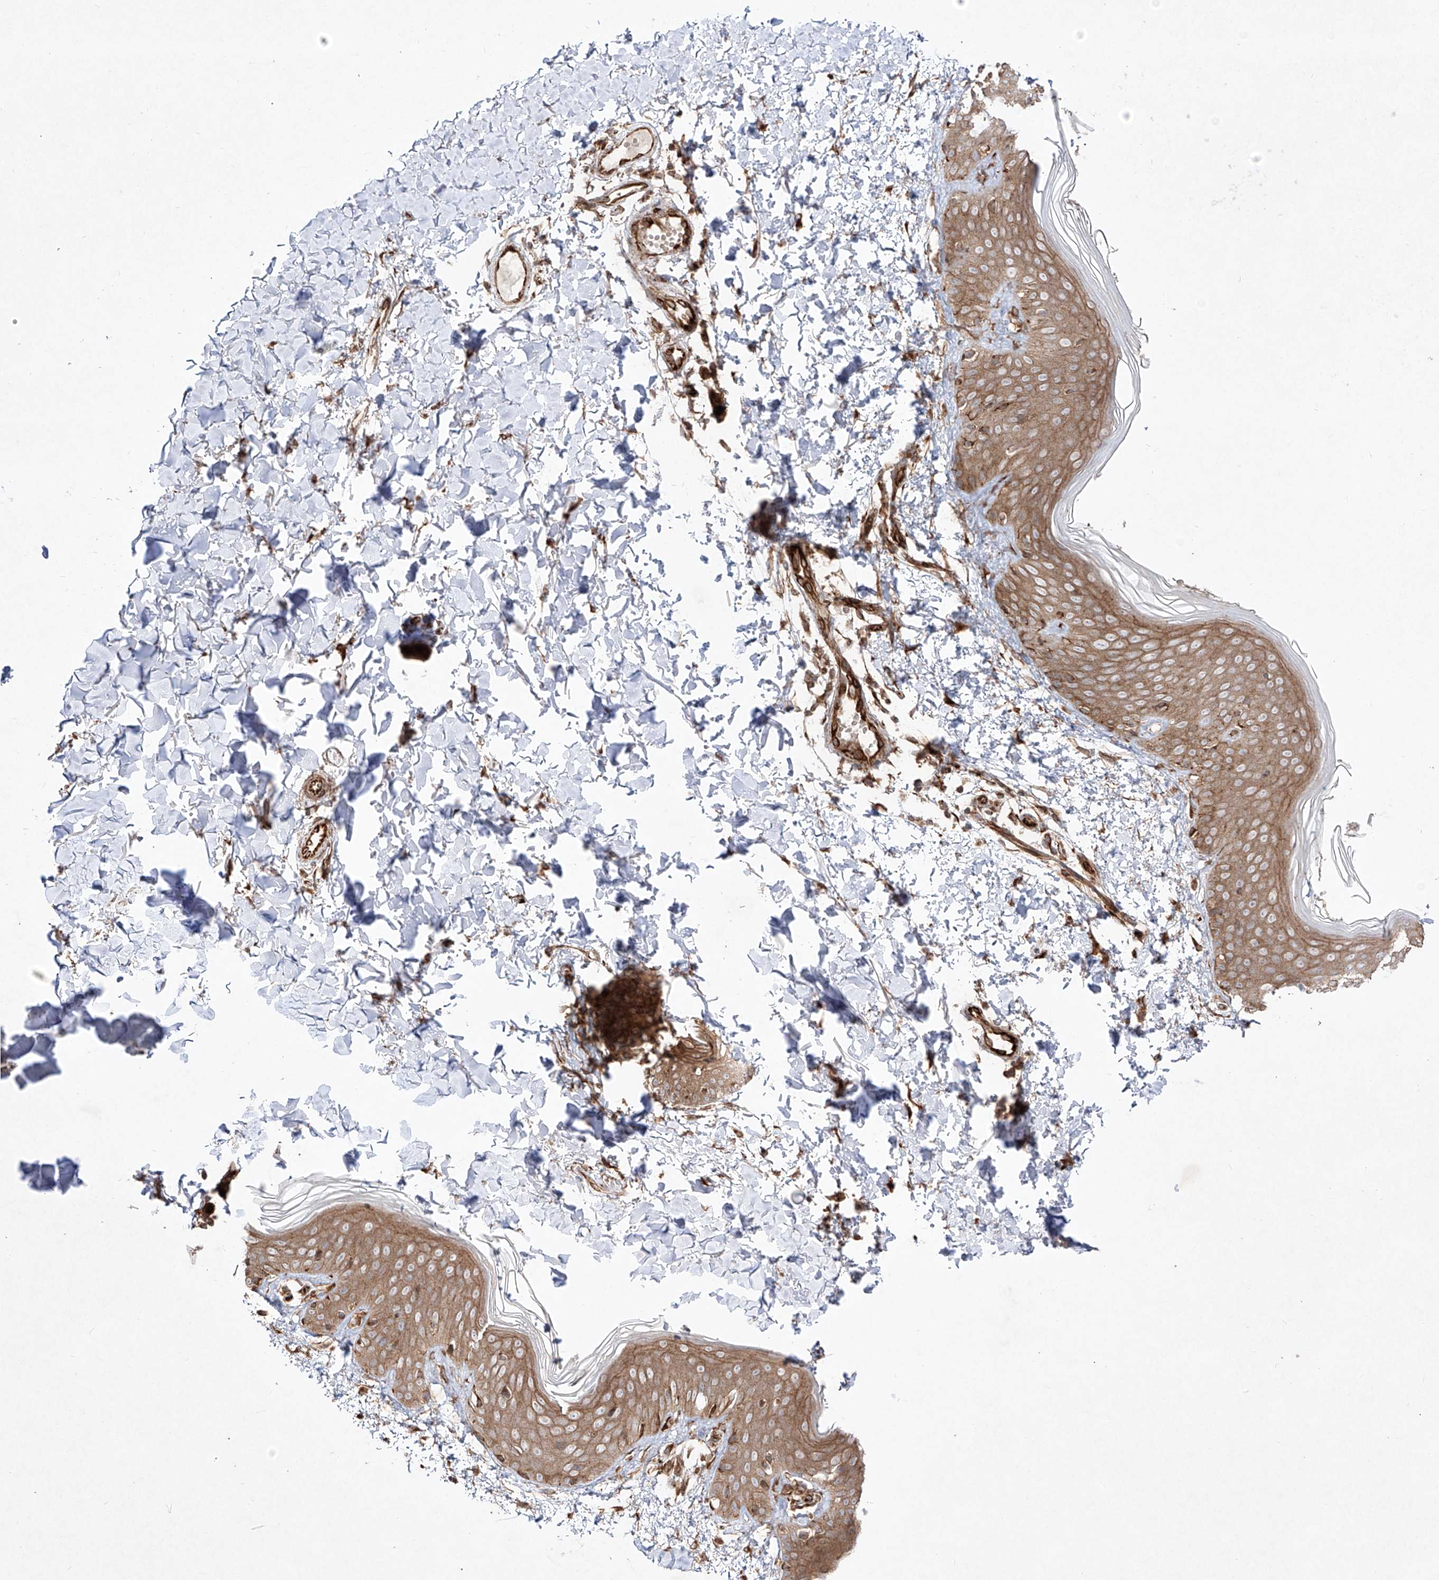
{"staining": {"intensity": "moderate", "quantity": ">75%", "location": "cytoplasmic/membranous"}, "tissue": "skin", "cell_type": "Fibroblasts", "image_type": "normal", "snomed": [{"axis": "morphology", "description": "Normal tissue, NOS"}, {"axis": "topography", "description": "Skin"}], "caption": "Brown immunohistochemical staining in normal human skin reveals moderate cytoplasmic/membranous expression in about >75% of fibroblasts.", "gene": "YKT6", "patient": {"sex": "male", "age": 37}}